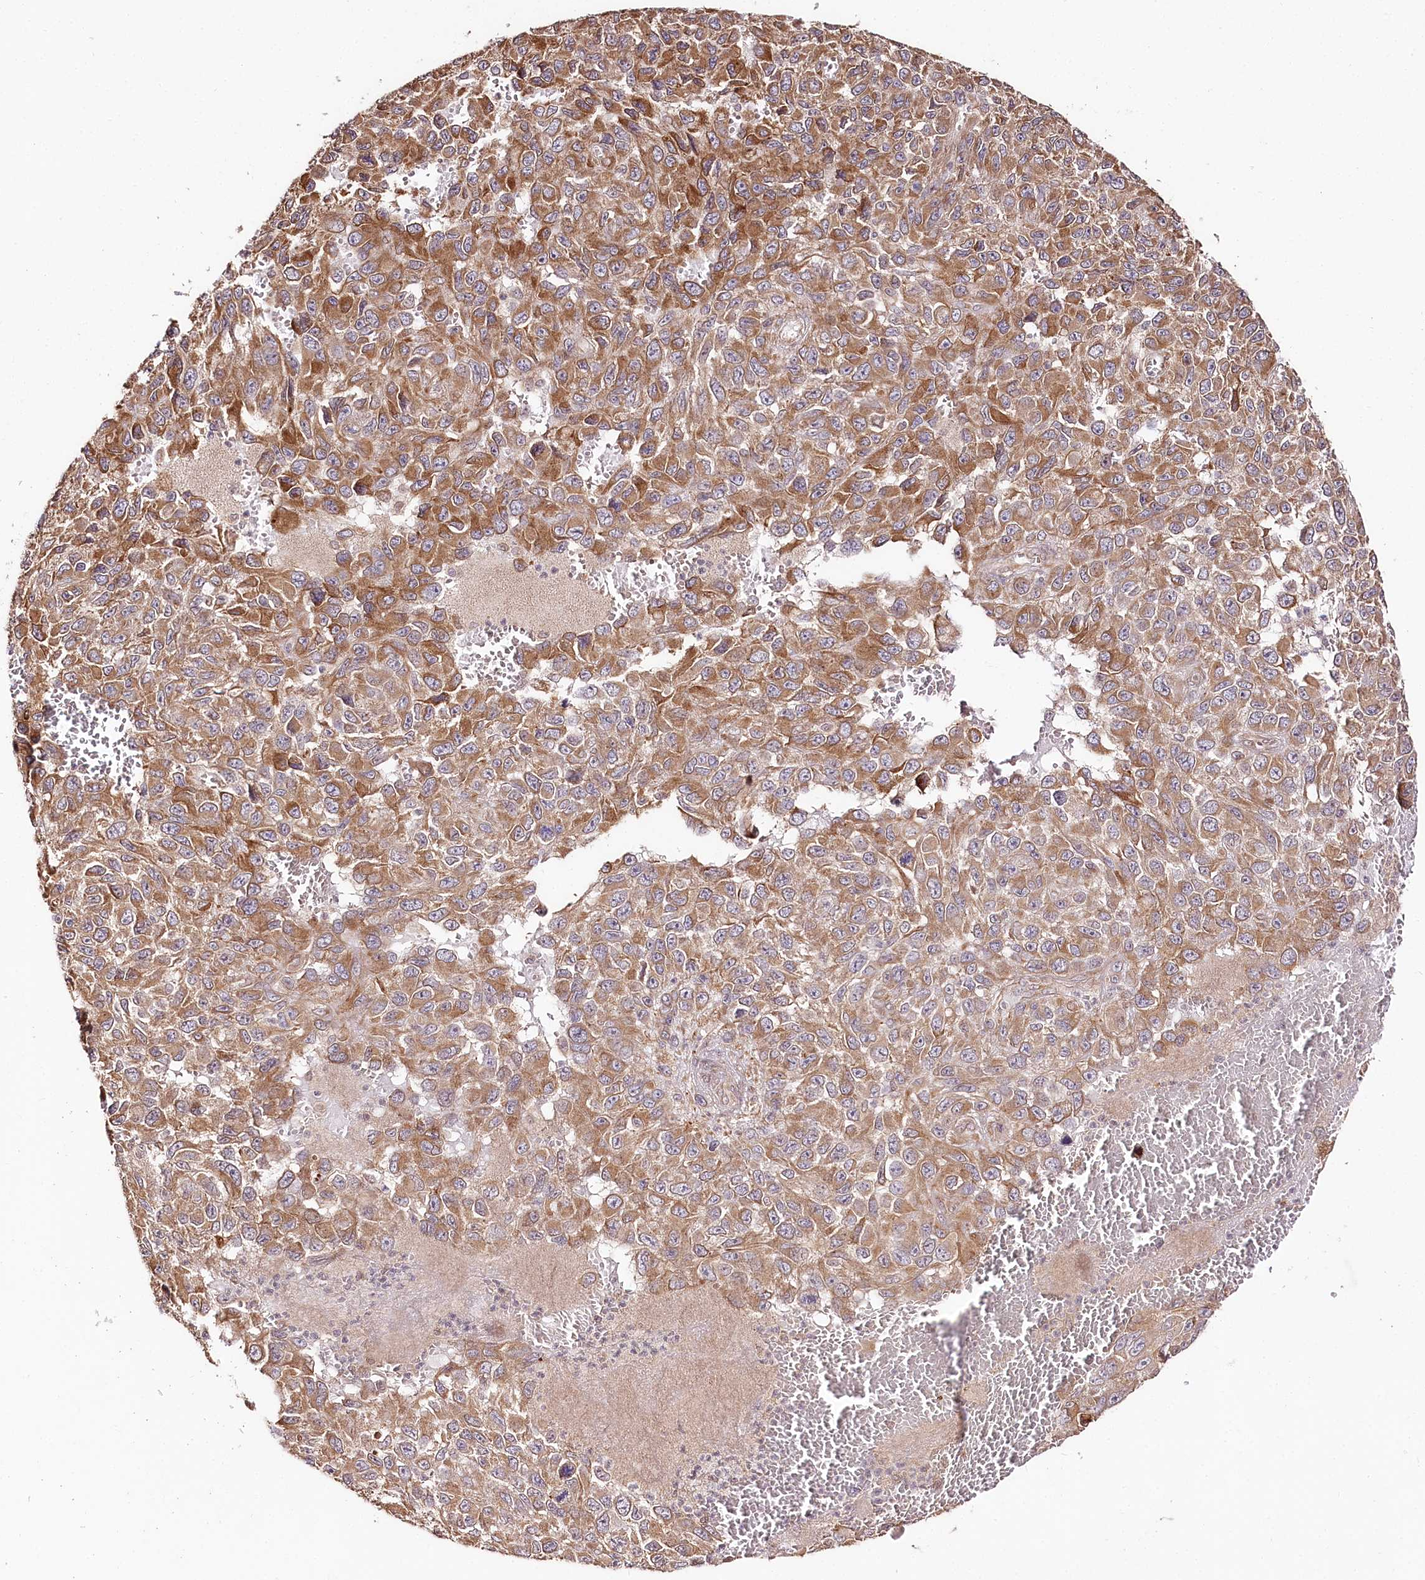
{"staining": {"intensity": "moderate", "quantity": ">75%", "location": "cytoplasmic/membranous"}, "tissue": "melanoma", "cell_type": "Tumor cells", "image_type": "cancer", "snomed": [{"axis": "morphology", "description": "Normal tissue, NOS"}, {"axis": "morphology", "description": "Malignant melanoma, NOS"}, {"axis": "topography", "description": "Skin"}], "caption": "Immunohistochemistry image of neoplastic tissue: human malignant melanoma stained using IHC exhibits medium levels of moderate protein expression localized specifically in the cytoplasmic/membranous of tumor cells, appearing as a cytoplasmic/membranous brown color.", "gene": "ENSG00000144785", "patient": {"sex": "female", "age": 96}}